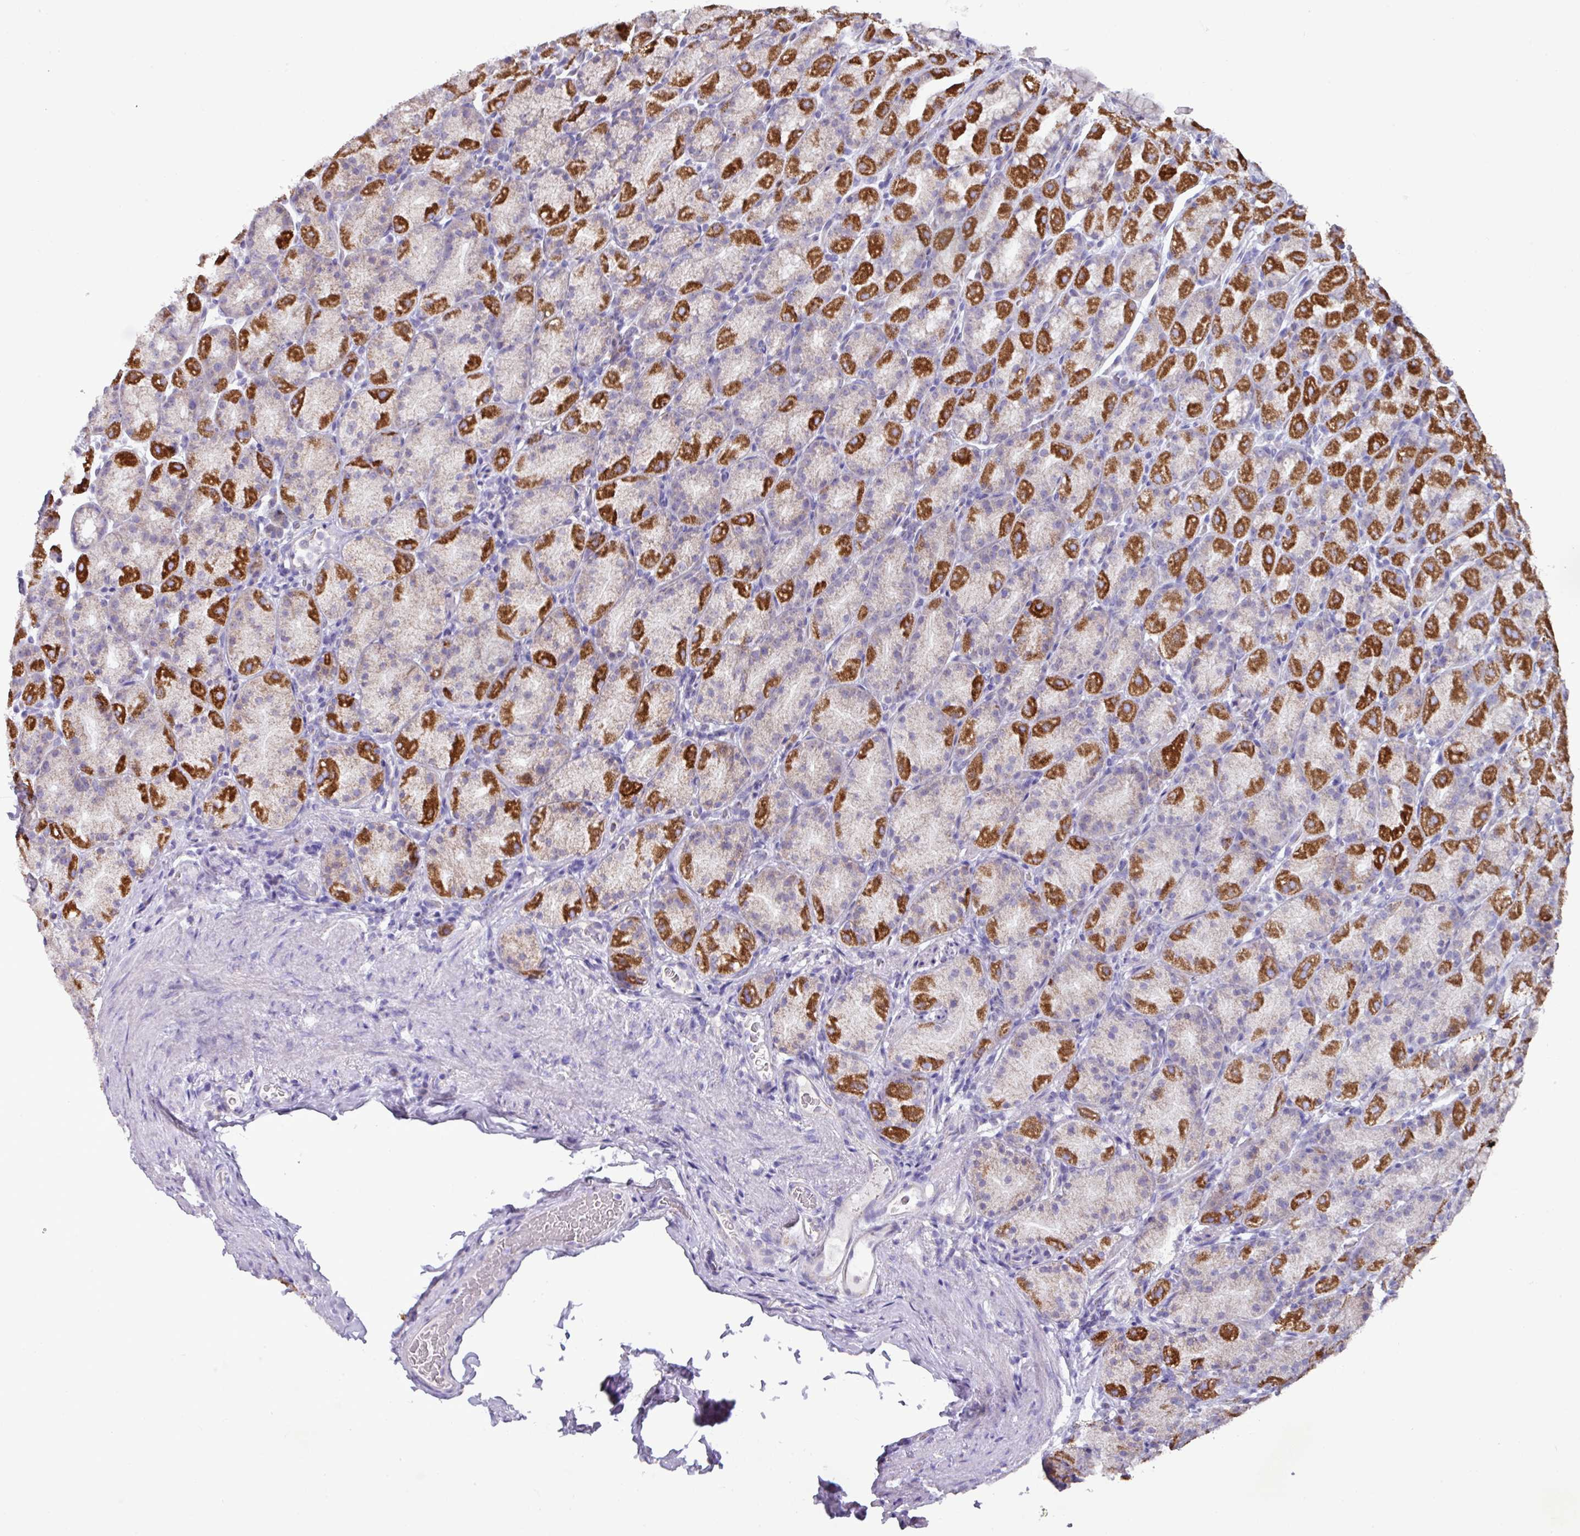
{"staining": {"intensity": "strong", "quantity": "25%-75%", "location": "cytoplasmic/membranous"}, "tissue": "stomach", "cell_type": "Glandular cells", "image_type": "normal", "snomed": [{"axis": "morphology", "description": "Normal tissue, NOS"}, {"axis": "topography", "description": "Stomach, upper"}, {"axis": "topography", "description": "Stomach"}], "caption": "This image shows immunohistochemistry (IHC) staining of unremarkable human stomach, with high strong cytoplasmic/membranous staining in approximately 25%-75% of glandular cells.", "gene": "MT", "patient": {"sex": "male", "age": 68}}